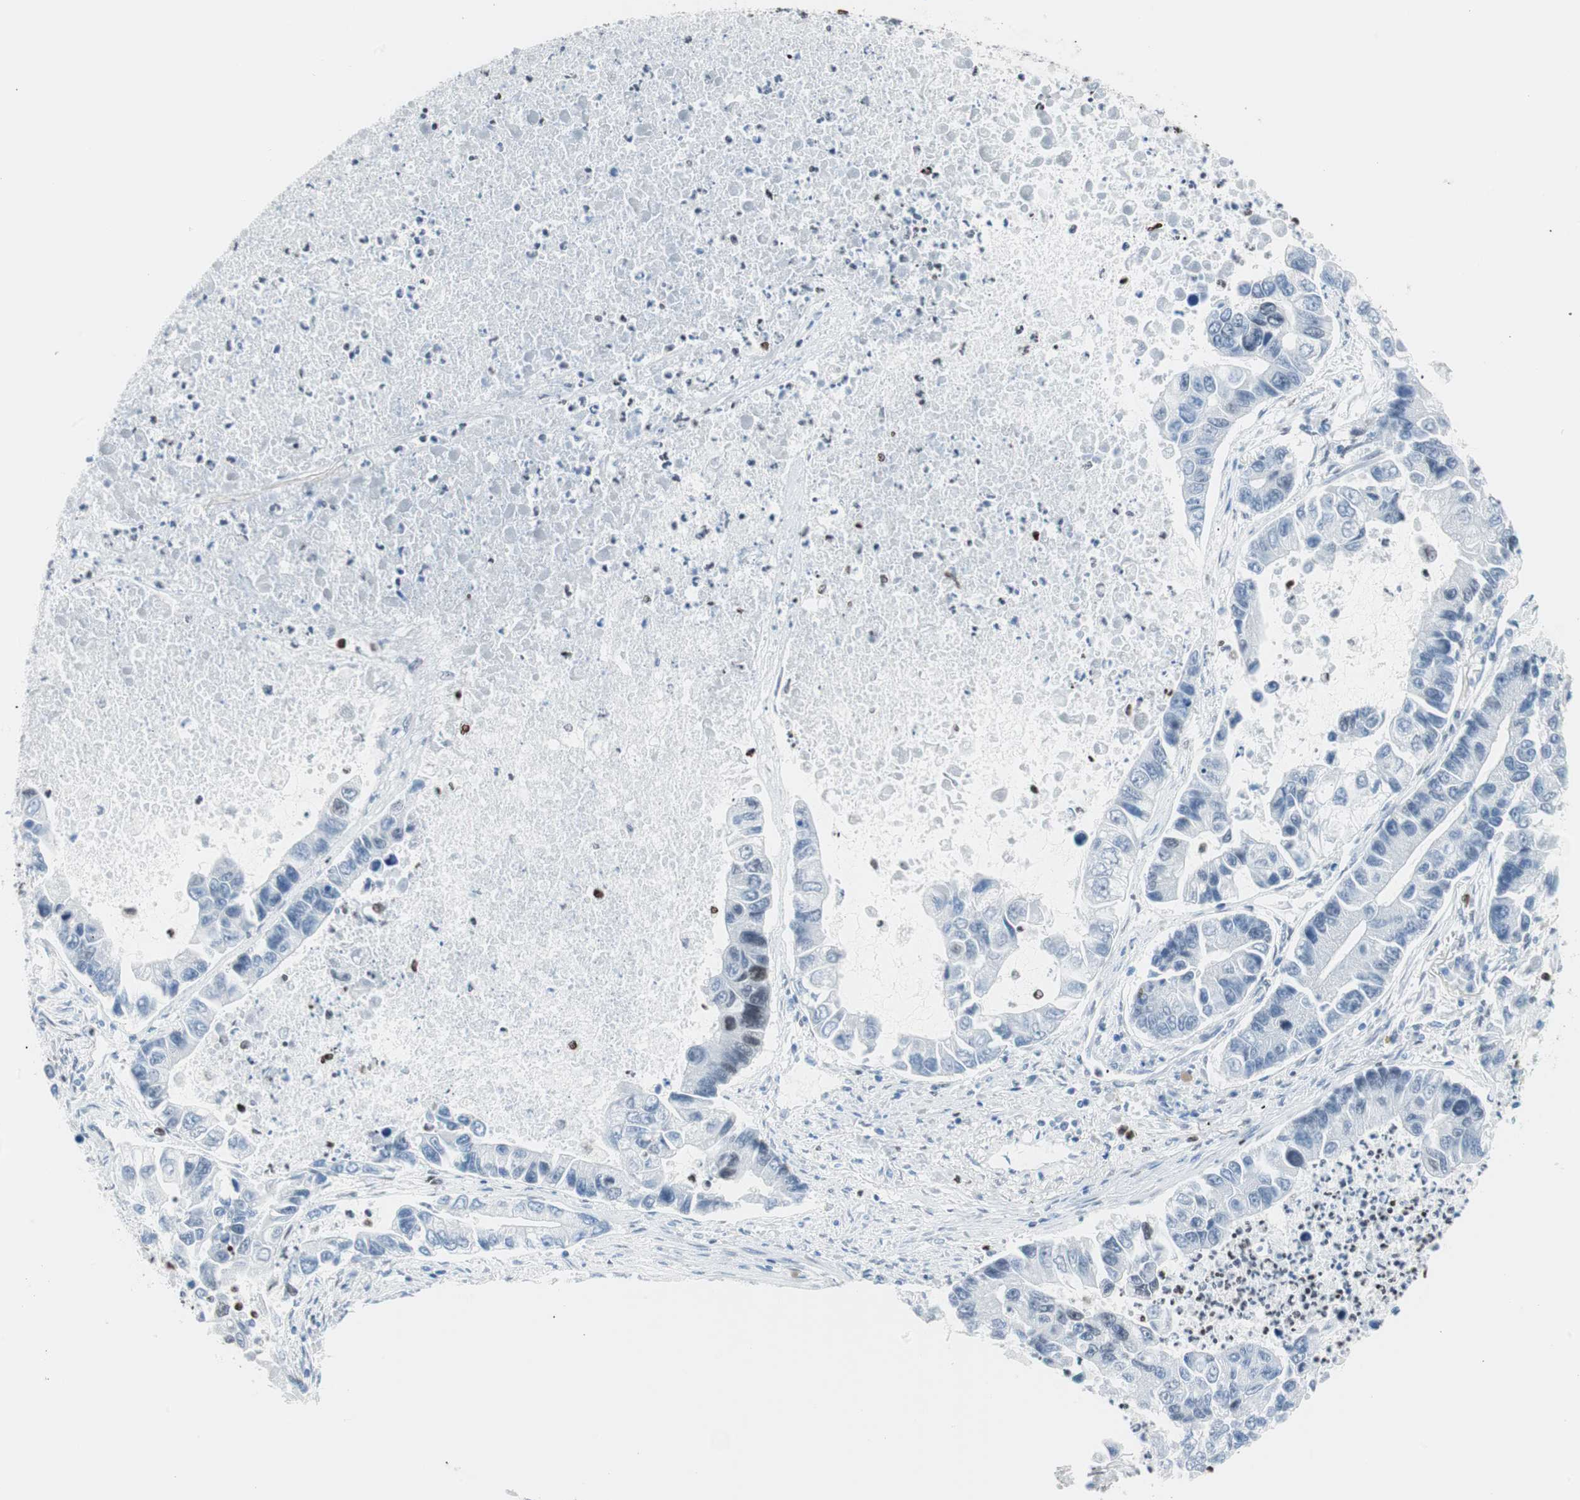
{"staining": {"intensity": "negative", "quantity": "none", "location": "none"}, "tissue": "lung cancer", "cell_type": "Tumor cells", "image_type": "cancer", "snomed": [{"axis": "morphology", "description": "Adenocarcinoma, NOS"}, {"axis": "topography", "description": "Lung"}], "caption": "This is an immunohistochemistry histopathology image of lung cancer (adenocarcinoma). There is no positivity in tumor cells.", "gene": "CEBPB", "patient": {"sex": "female", "age": 51}}